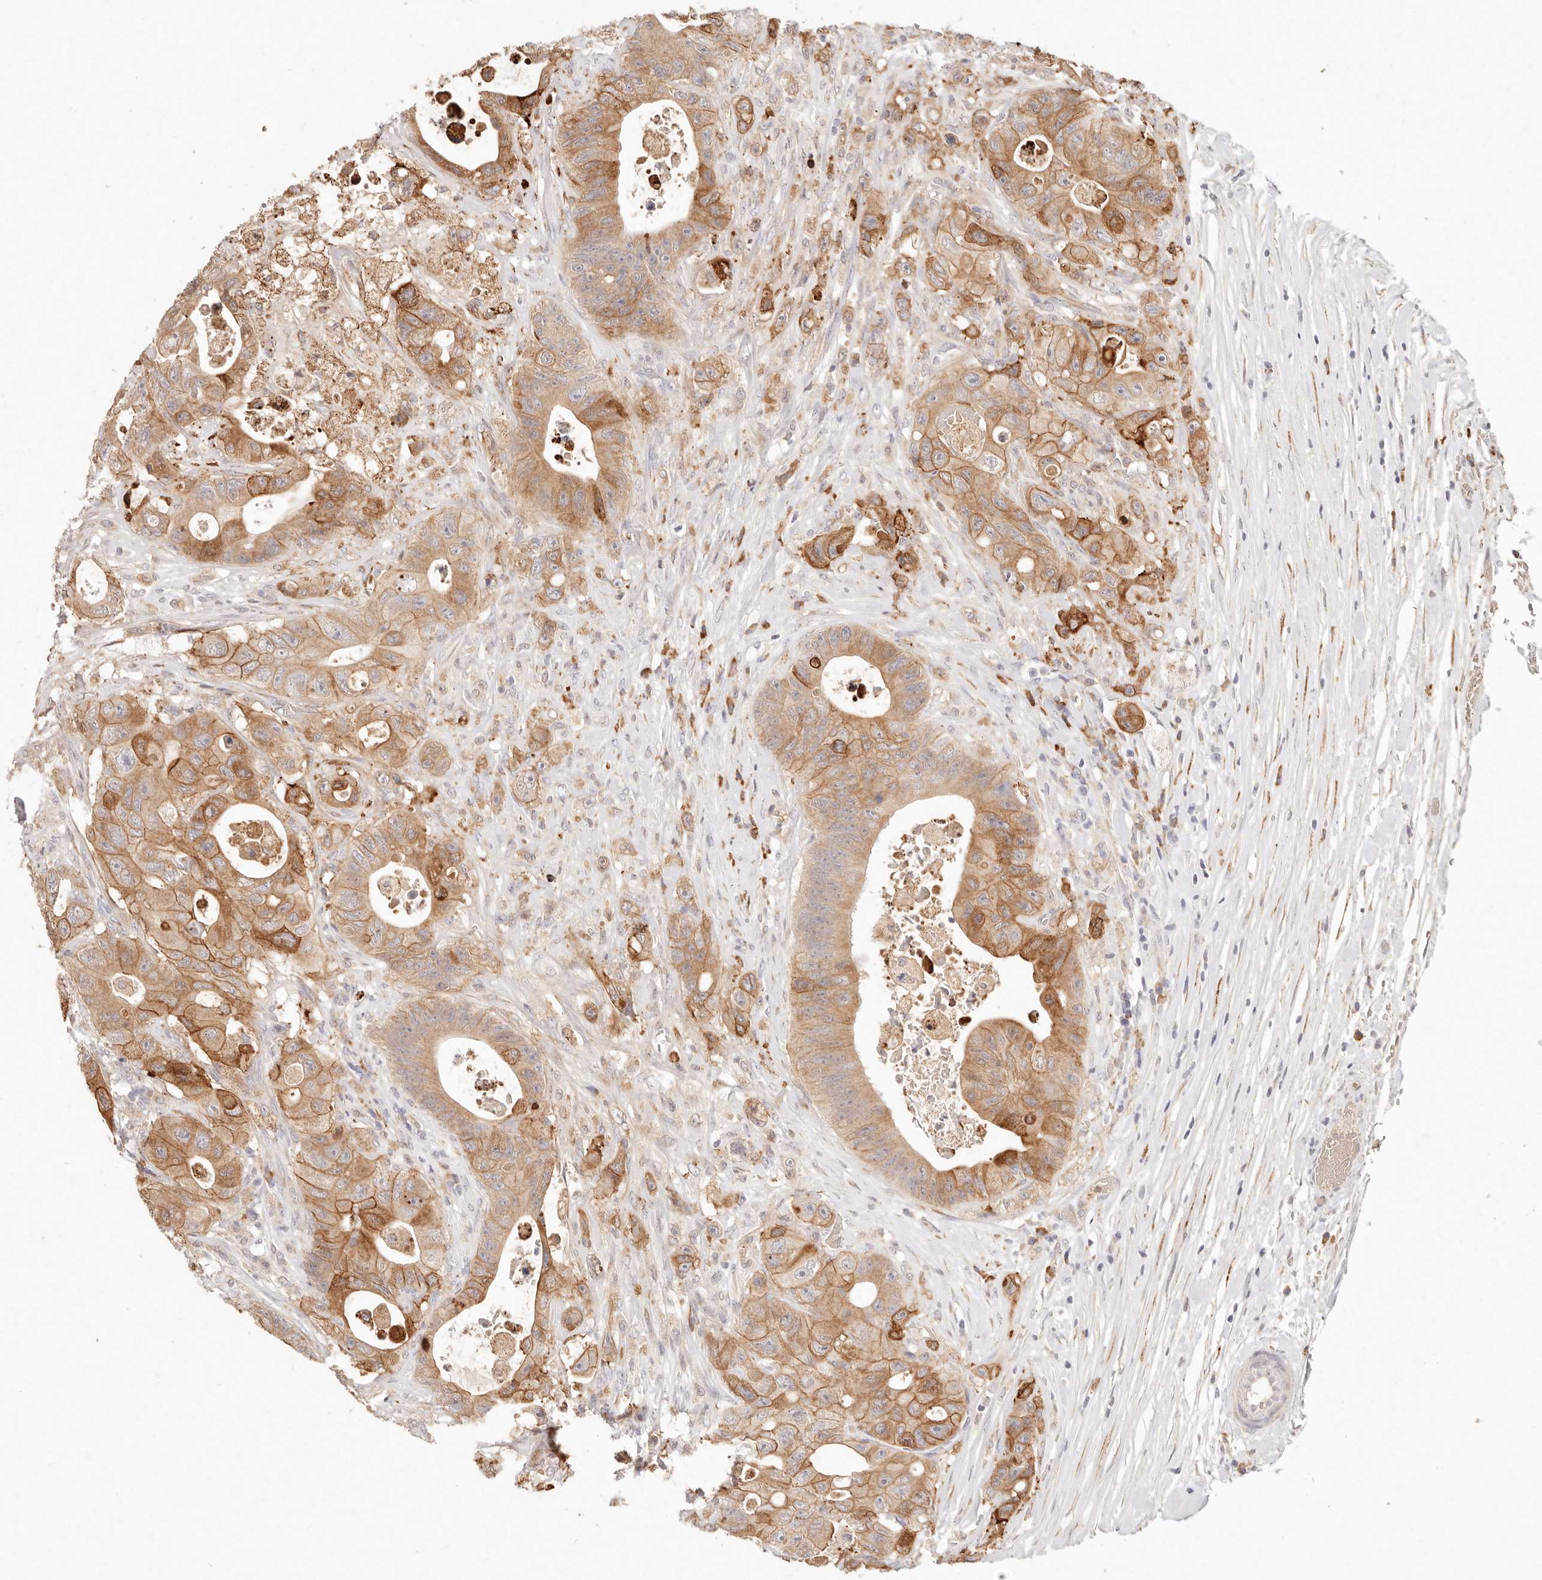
{"staining": {"intensity": "strong", "quantity": ">75%", "location": "cytoplasmic/membranous"}, "tissue": "colorectal cancer", "cell_type": "Tumor cells", "image_type": "cancer", "snomed": [{"axis": "morphology", "description": "Adenocarcinoma, NOS"}, {"axis": "topography", "description": "Colon"}], "caption": "Immunohistochemistry photomicrograph of neoplastic tissue: human colorectal cancer stained using immunohistochemistry (IHC) reveals high levels of strong protein expression localized specifically in the cytoplasmic/membranous of tumor cells, appearing as a cytoplasmic/membranous brown color.", "gene": "C1orf127", "patient": {"sex": "female", "age": 46}}